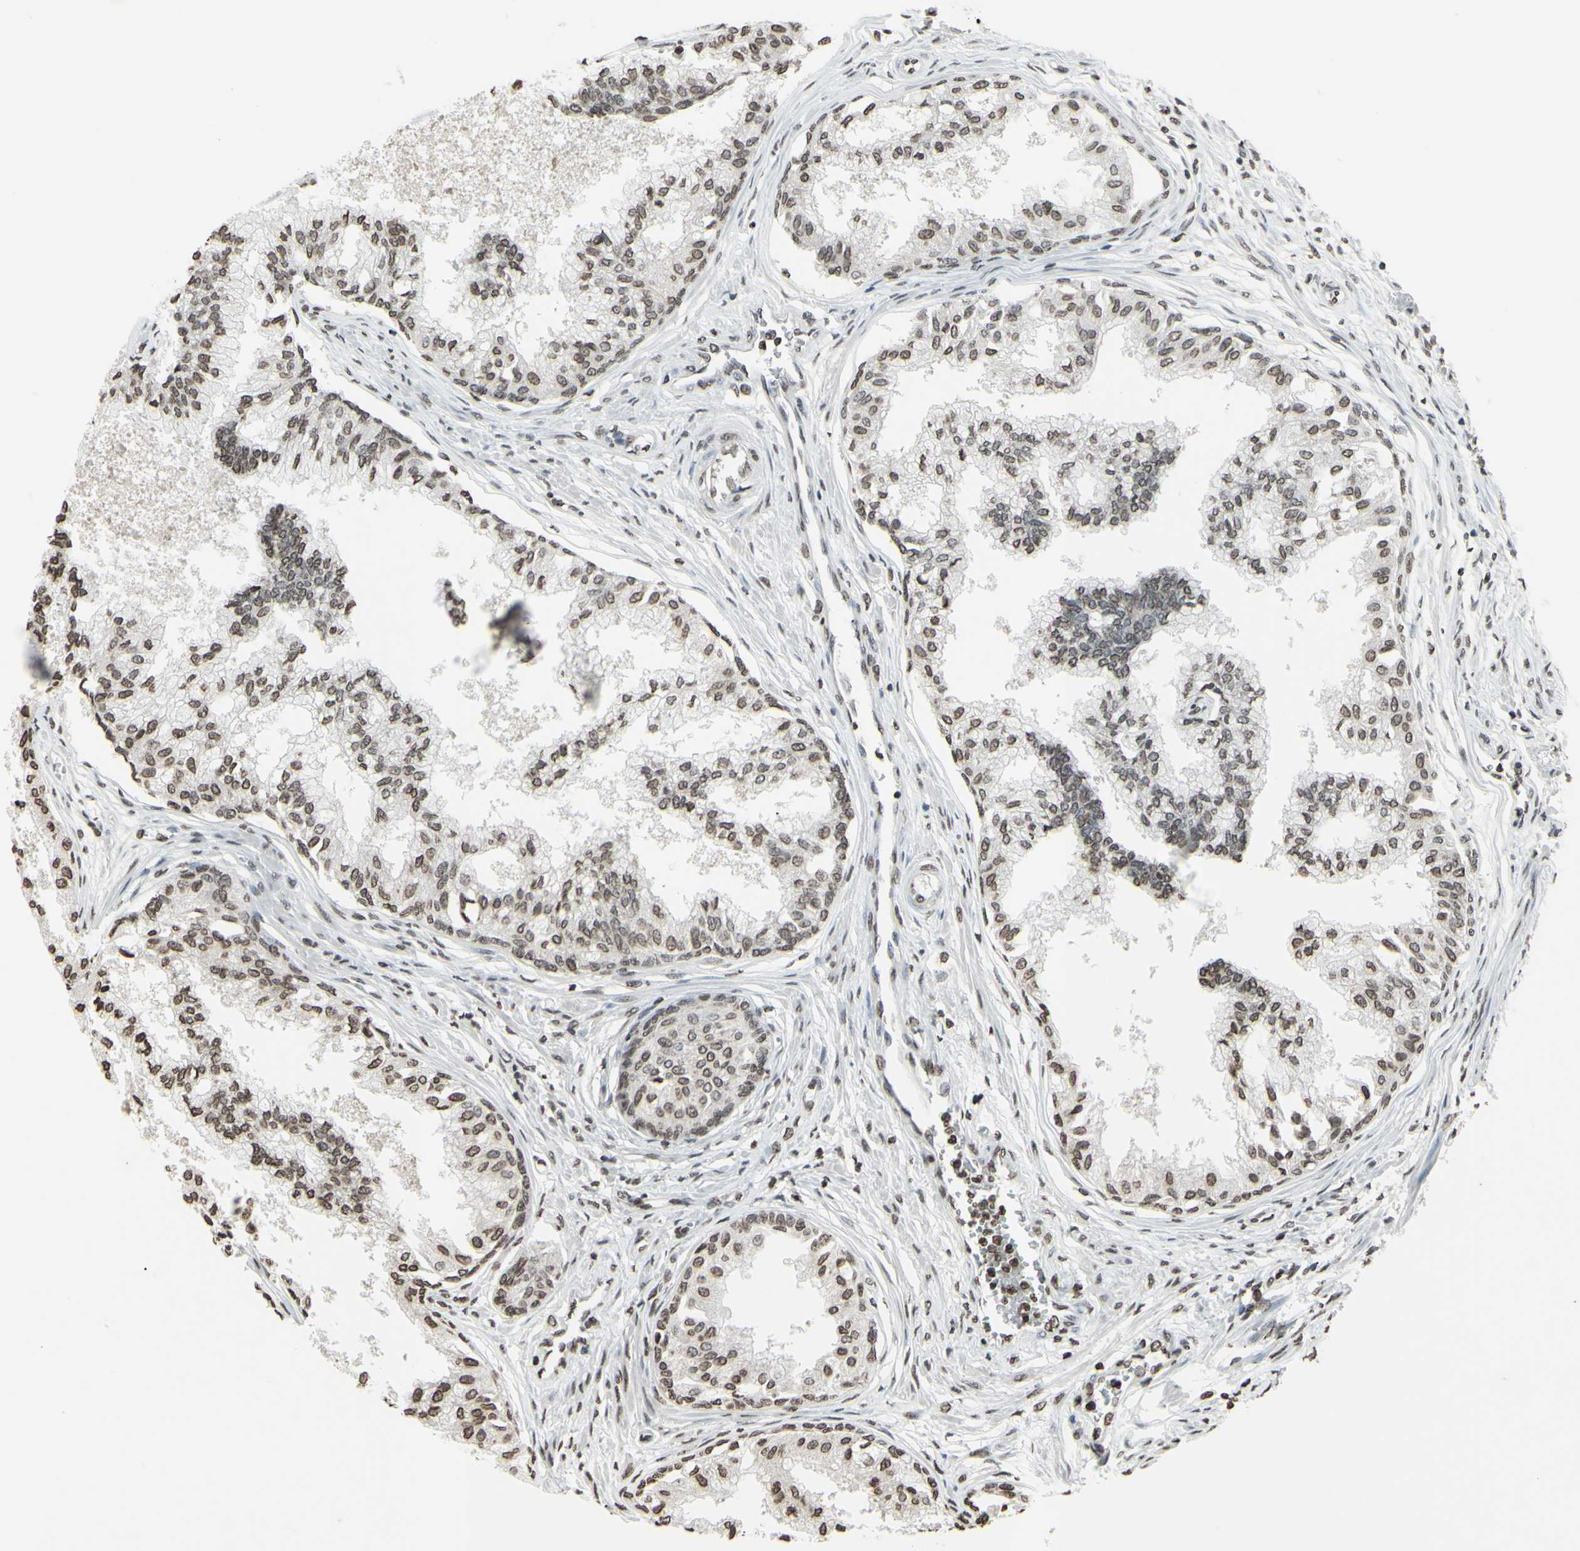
{"staining": {"intensity": "weak", "quantity": ">75%", "location": "cytoplasmic/membranous,nuclear"}, "tissue": "prostate", "cell_type": "Glandular cells", "image_type": "normal", "snomed": [{"axis": "morphology", "description": "Normal tissue, NOS"}, {"axis": "topography", "description": "Prostate"}, {"axis": "topography", "description": "Seminal veicle"}], "caption": "Prostate stained with a brown dye displays weak cytoplasmic/membranous,nuclear positive positivity in about >75% of glandular cells.", "gene": "CD79B", "patient": {"sex": "male", "age": 60}}